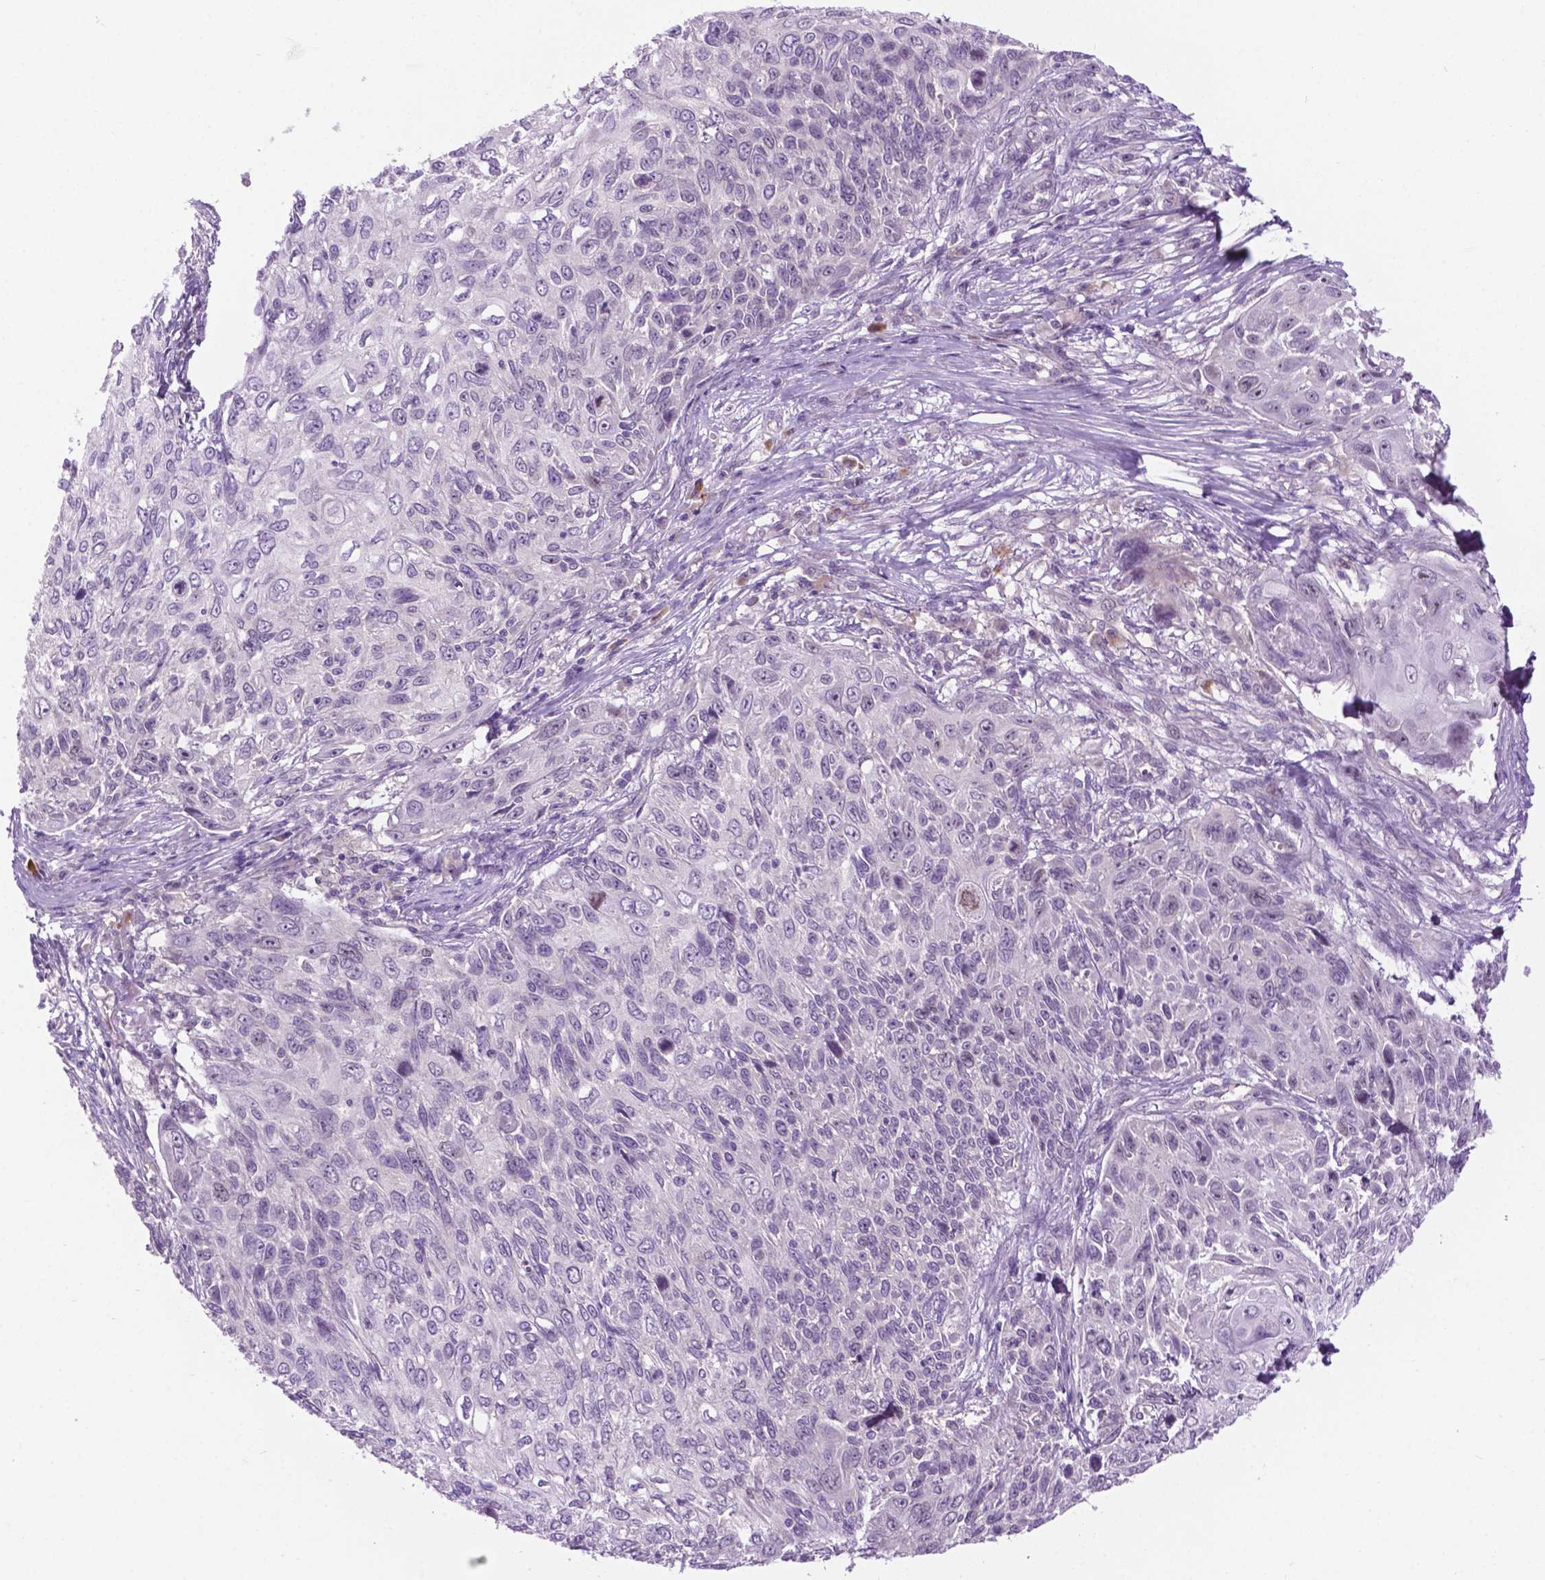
{"staining": {"intensity": "negative", "quantity": "none", "location": "none"}, "tissue": "skin cancer", "cell_type": "Tumor cells", "image_type": "cancer", "snomed": [{"axis": "morphology", "description": "Squamous cell carcinoma, NOS"}, {"axis": "topography", "description": "Skin"}], "caption": "A high-resolution histopathology image shows IHC staining of skin squamous cell carcinoma, which displays no significant expression in tumor cells.", "gene": "DENND4A", "patient": {"sex": "male", "age": 92}}